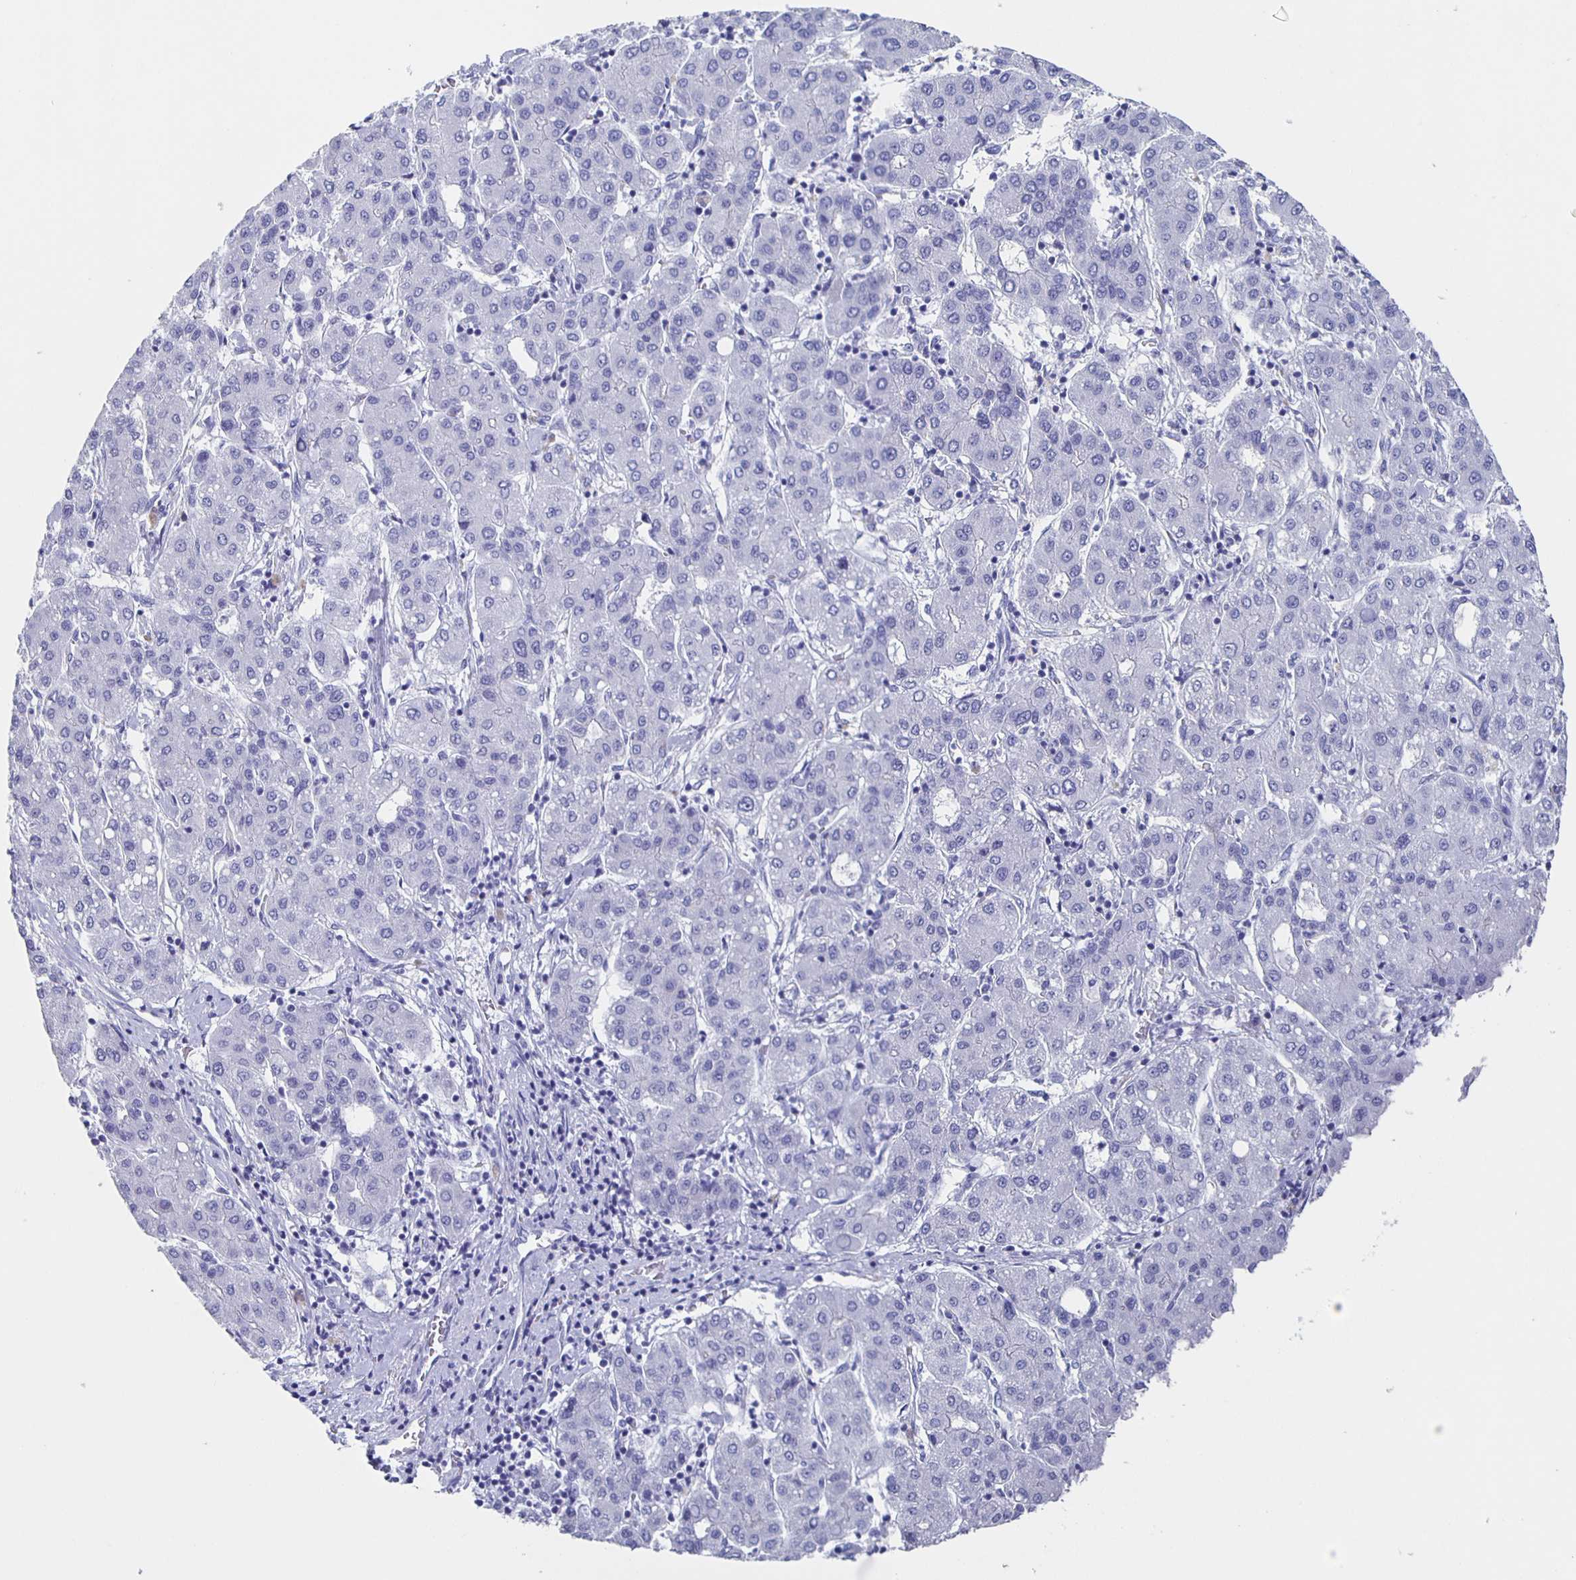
{"staining": {"intensity": "negative", "quantity": "none", "location": "none"}, "tissue": "liver cancer", "cell_type": "Tumor cells", "image_type": "cancer", "snomed": [{"axis": "morphology", "description": "Carcinoma, Hepatocellular, NOS"}, {"axis": "topography", "description": "Liver"}], "caption": "Human liver cancer stained for a protein using immunohistochemistry (IHC) shows no staining in tumor cells.", "gene": "SLC34A2", "patient": {"sex": "male", "age": 65}}